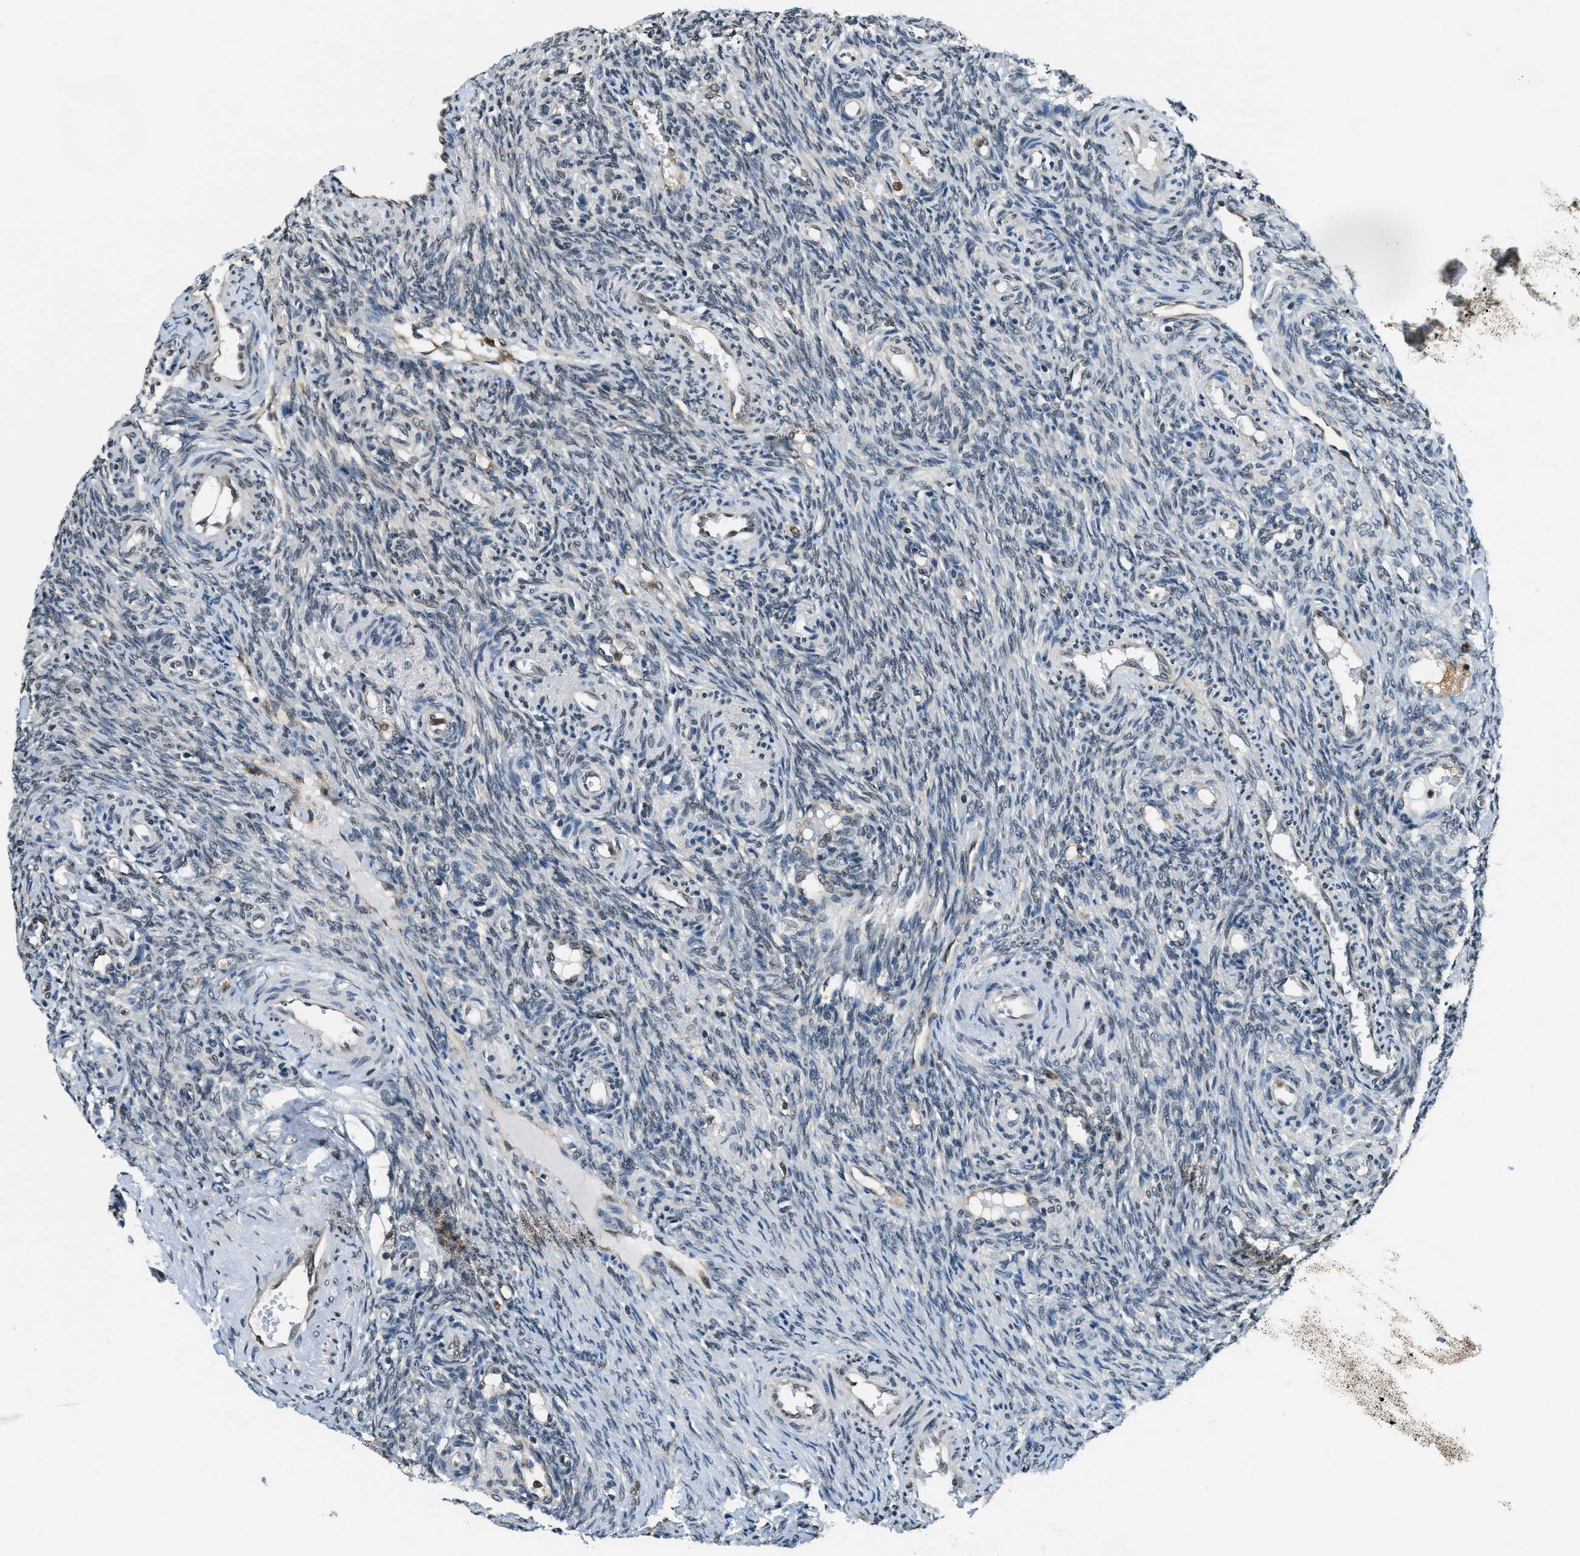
{"staining": {"intensity": "moderate", "quantity": "25%-75%", "location": "nuclear"}, "tissue": "ovary", "cell_type": "Ovarian stroma cells", "image_type": "normal", "snomed": [{"axis": "morphology", "description": "Normal tissue, NOS"}, {"axis": "topography", "description": "Ovary"}], "caption": "Moderate nuclear protein expression is identified in about 25%-75% of ovarian stroma cells in ovary. (brown staining indicates protein expression, while blue staining denotes nuclei).", "gene": "RAB11FIP1", "patient": {"sex": "female", "age": 41}}